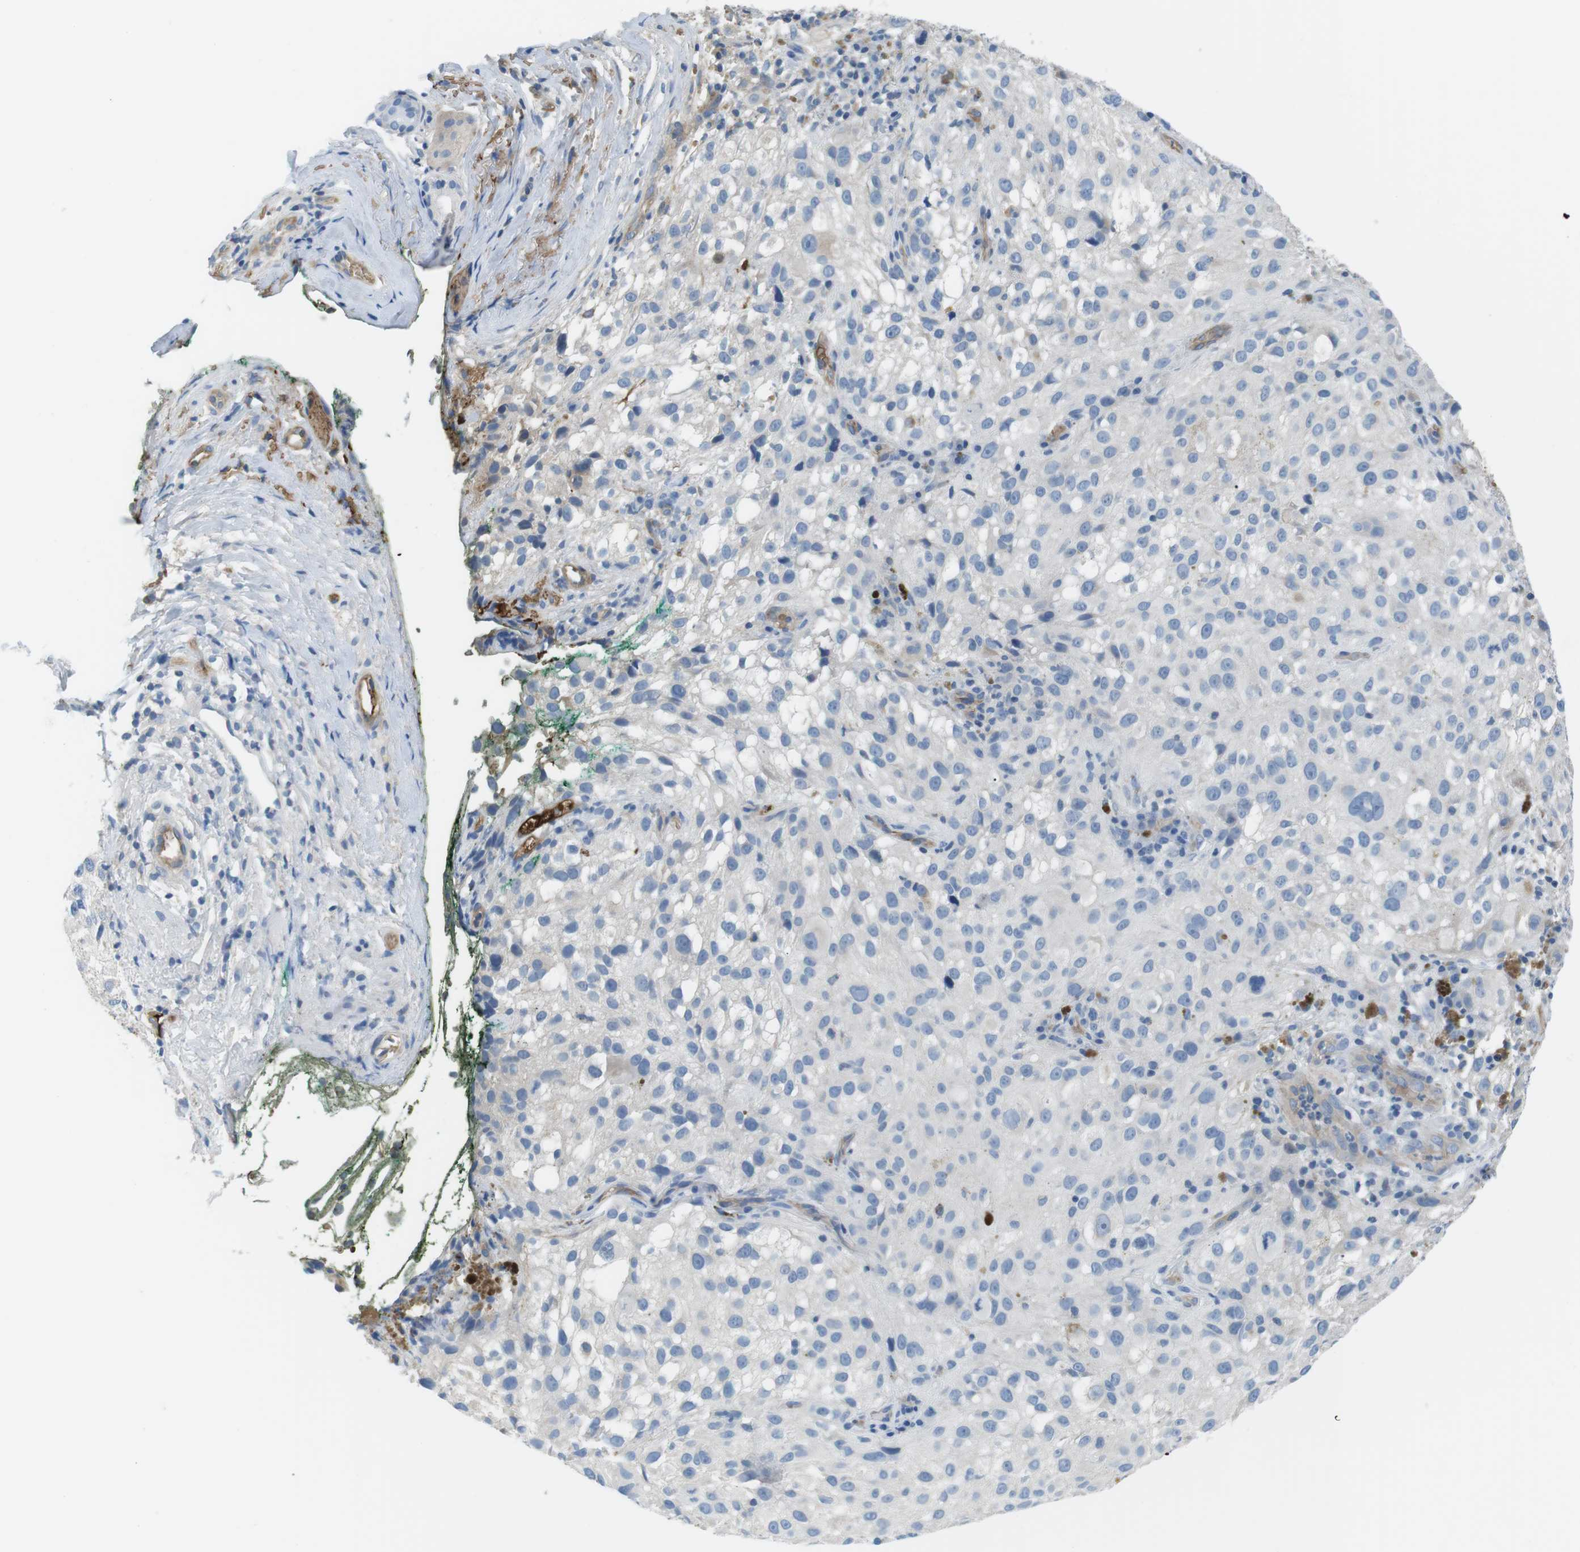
{"staining": {"intensity": "negative", "quantity": "none", "location": "none"}, "tissue": "melanoma", "cell_type": "Tumor cells", "image_type": "cancer", "snomed": [{"axis": "morphology", "description": "Necrosis, NOS"}, {"axis": "morphology", "description": "Malignant melanoma, NOS"}, {"axis": "topography", "description": "Skin"}], "caption": "DAB (3,3'-diaminobenzidine) immunohistochemical staining of human malignant melanoma displays no significant staining in tumor cells. Brightfield microscopy of immunohistochemistry (IHC) stained with DAB (brown) and hematoxylin (blue), captured at high magnification.", "gene": "ADCY10", "patient": {"sex": "female", "age": 87}}